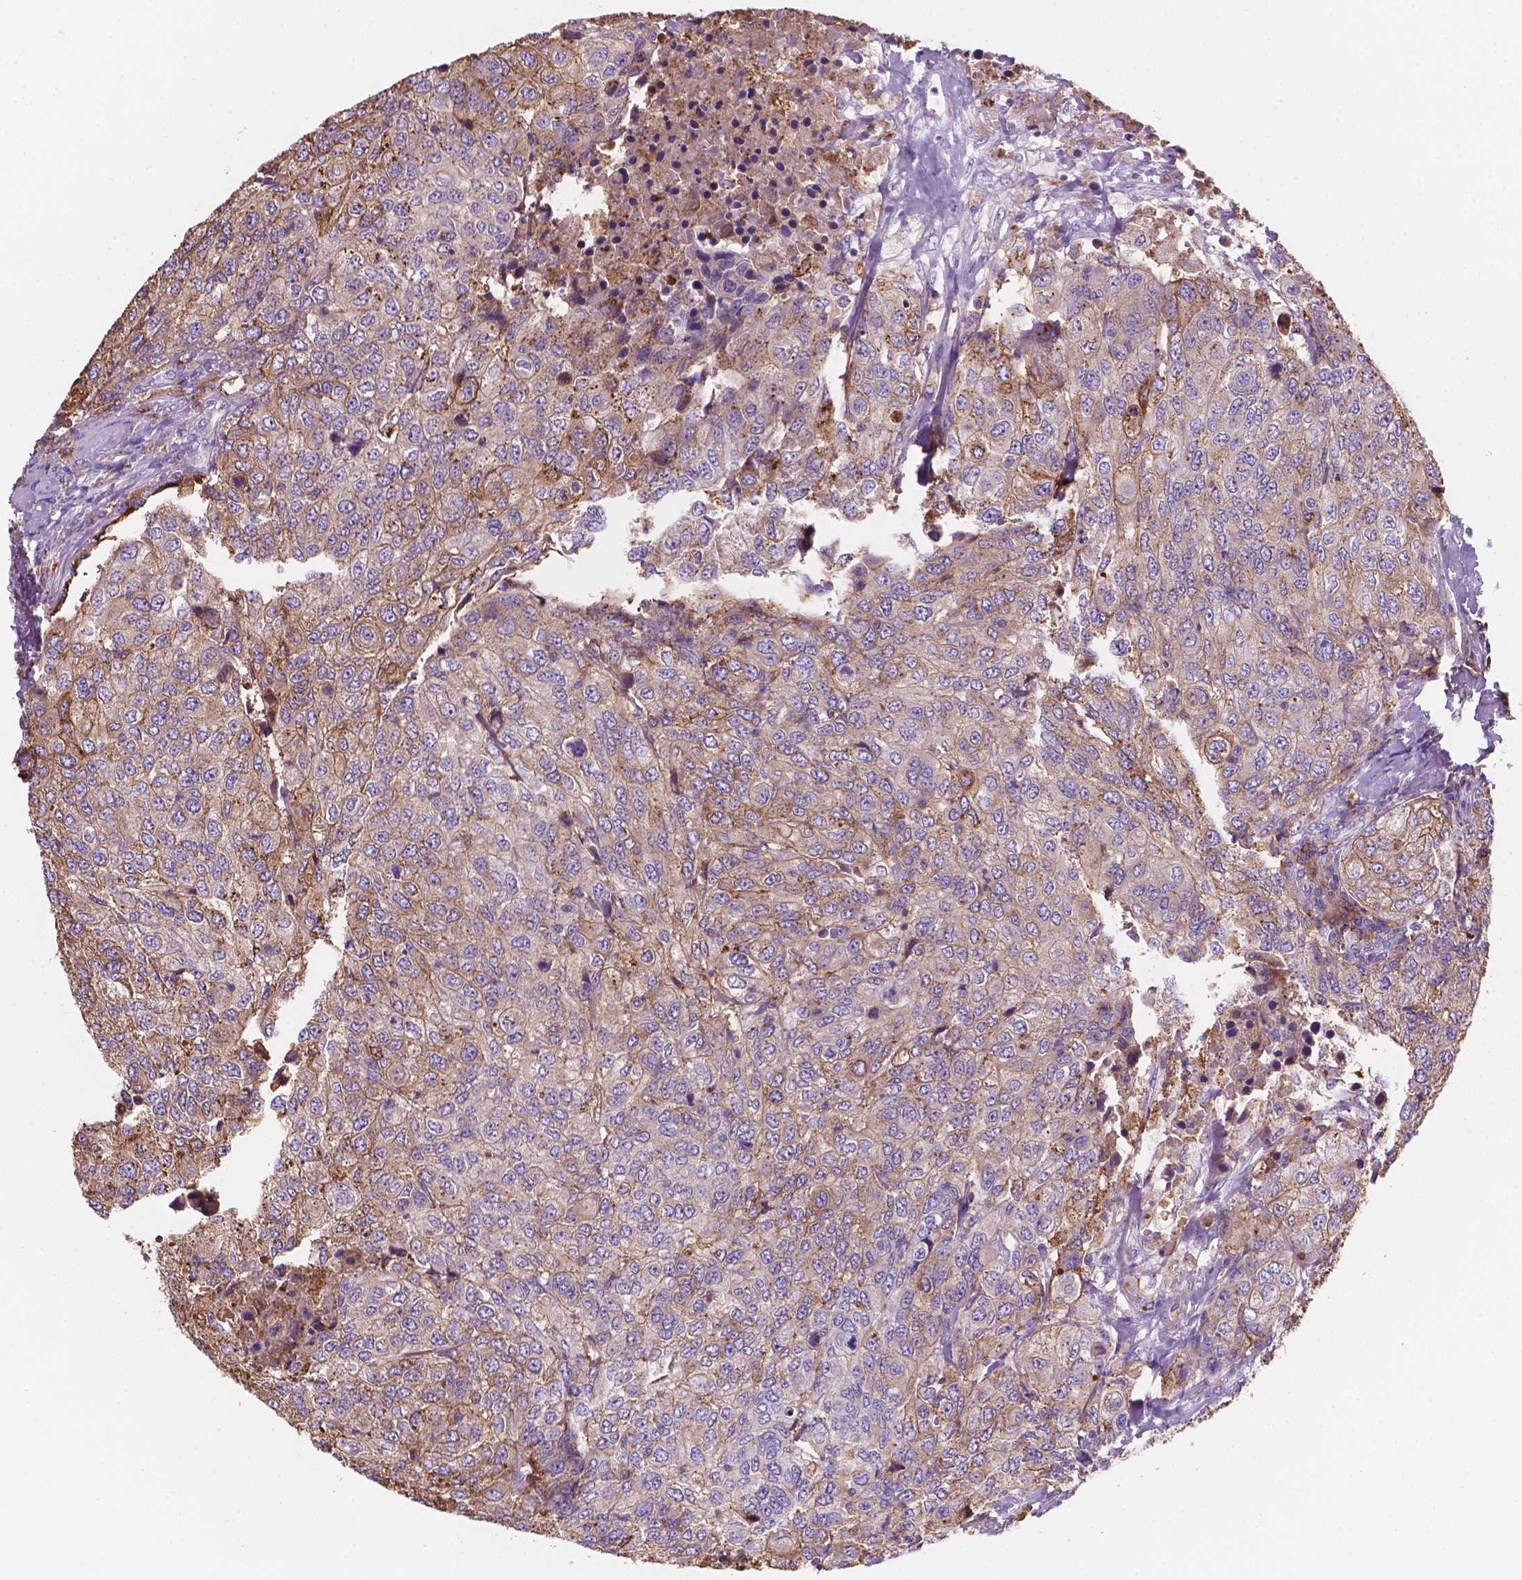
{"staining": {"intensity": "moderate", "quantity": "<25%", "location": "cytoplasmic/membranous"}, "tissue": "urothelial cancer", "cell_type": "Tumor cells", "image_type": "cancer", "snomed": [{"axis": "morphology", "description": "Urothelial carcinoma, High grade"}, {"axis": "topography", "description": "Urinary bladder"}], "caption": "This histopathology image exhibits immunohistochemistry staining of human high-grade urothelial carcinoma, with low moderate cytoplasmic/membranous positivity in approximately <25% of tumor cells.", "gene": "MKRN2OS", "patient": {"sex": "female", "age": 78}}